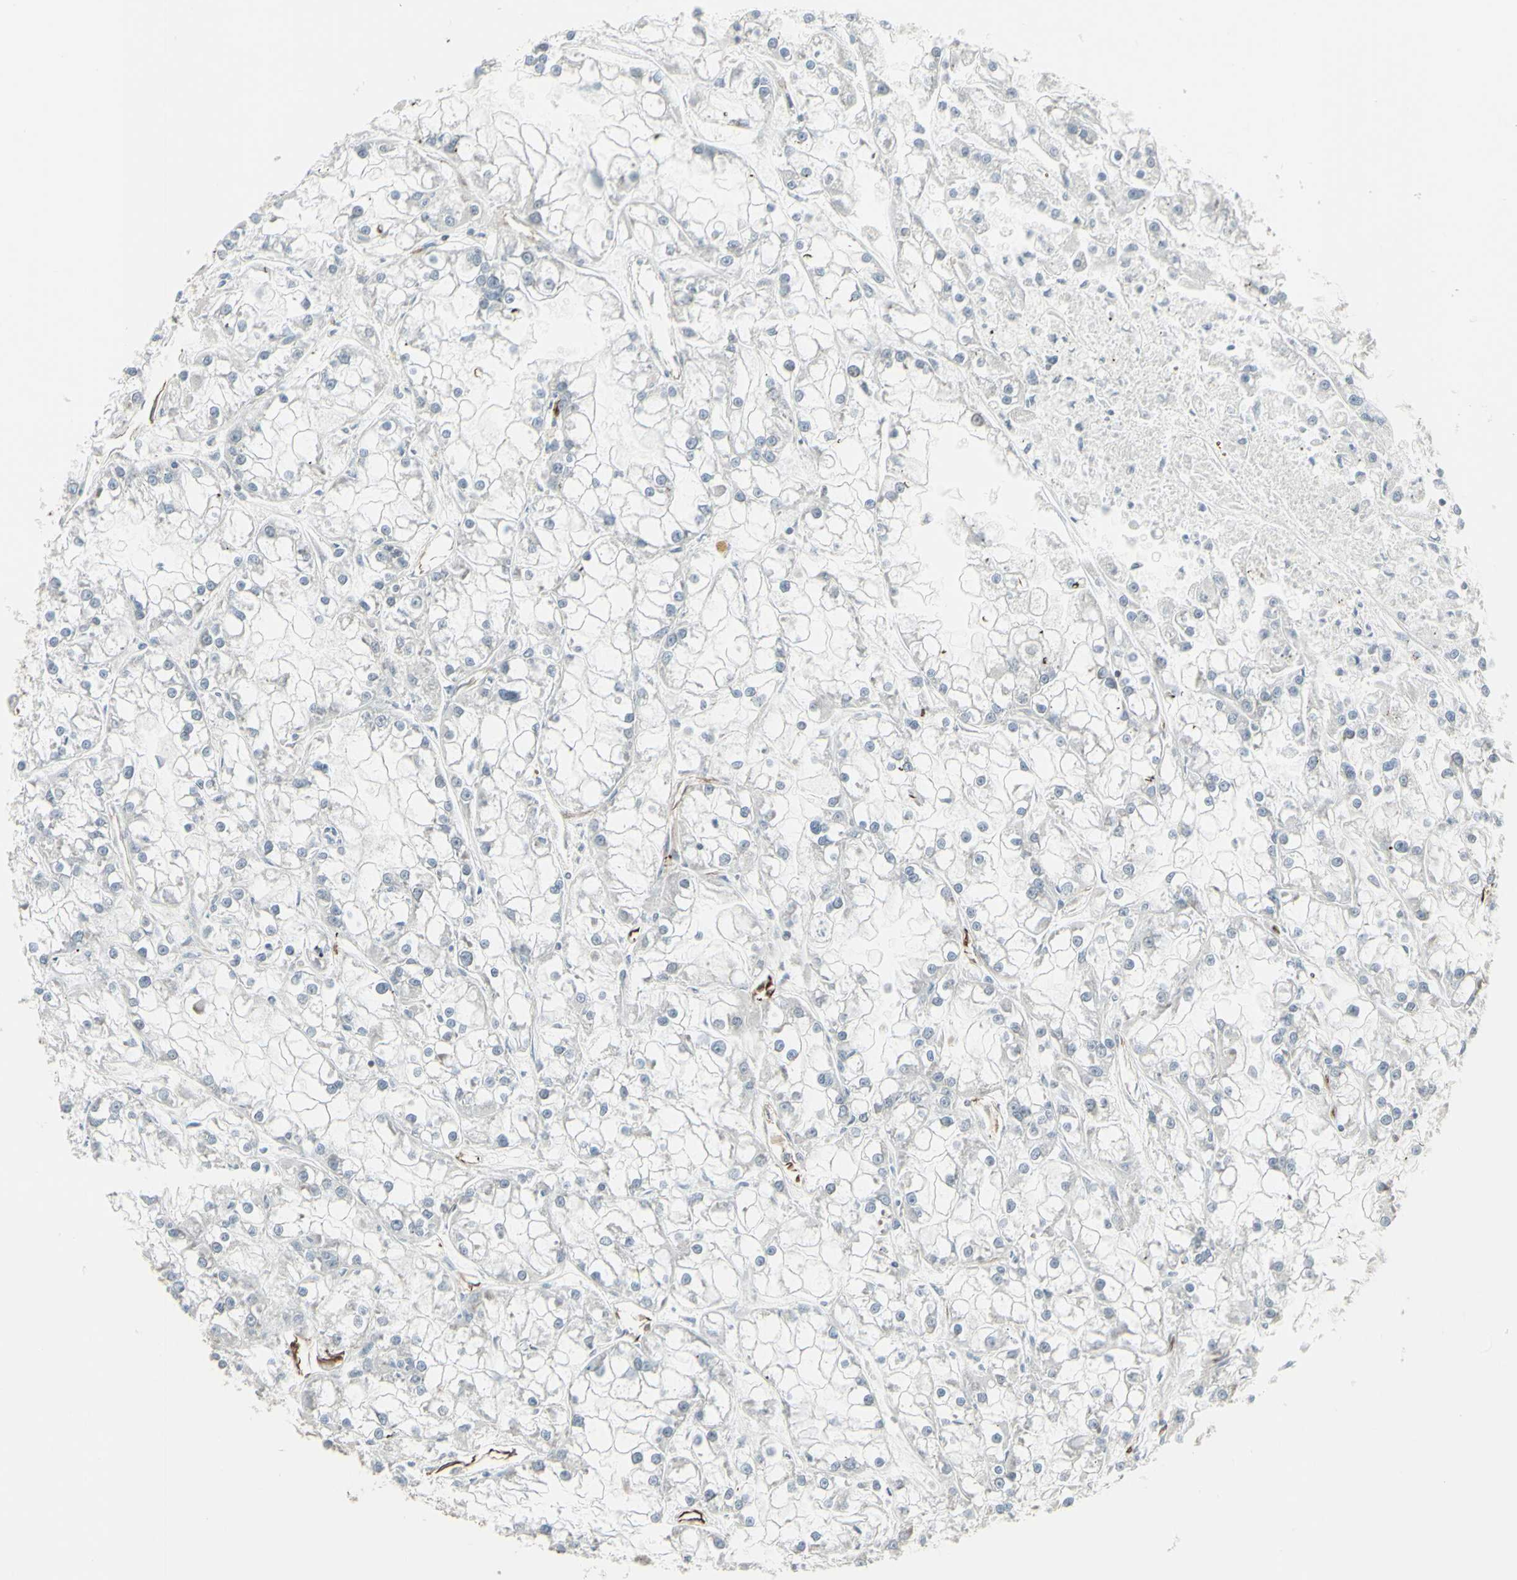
{"staining": {"intensity": "negative", "quantity": "none", "location": "none"}, "tissue": "renal cancer", "cell_type": "Tumor cells", "image_type": "cancer", "snomed": [{"axis": "morphology", "description": "Adenocarcinoma, NOS"}, {"axis": "topography", "description": "Kidney"}], "caption": "Tumor cells show no significant expression in renal cancer.", "gene": "DTX3L", "patient": {"sex": "female", "age": 52}}